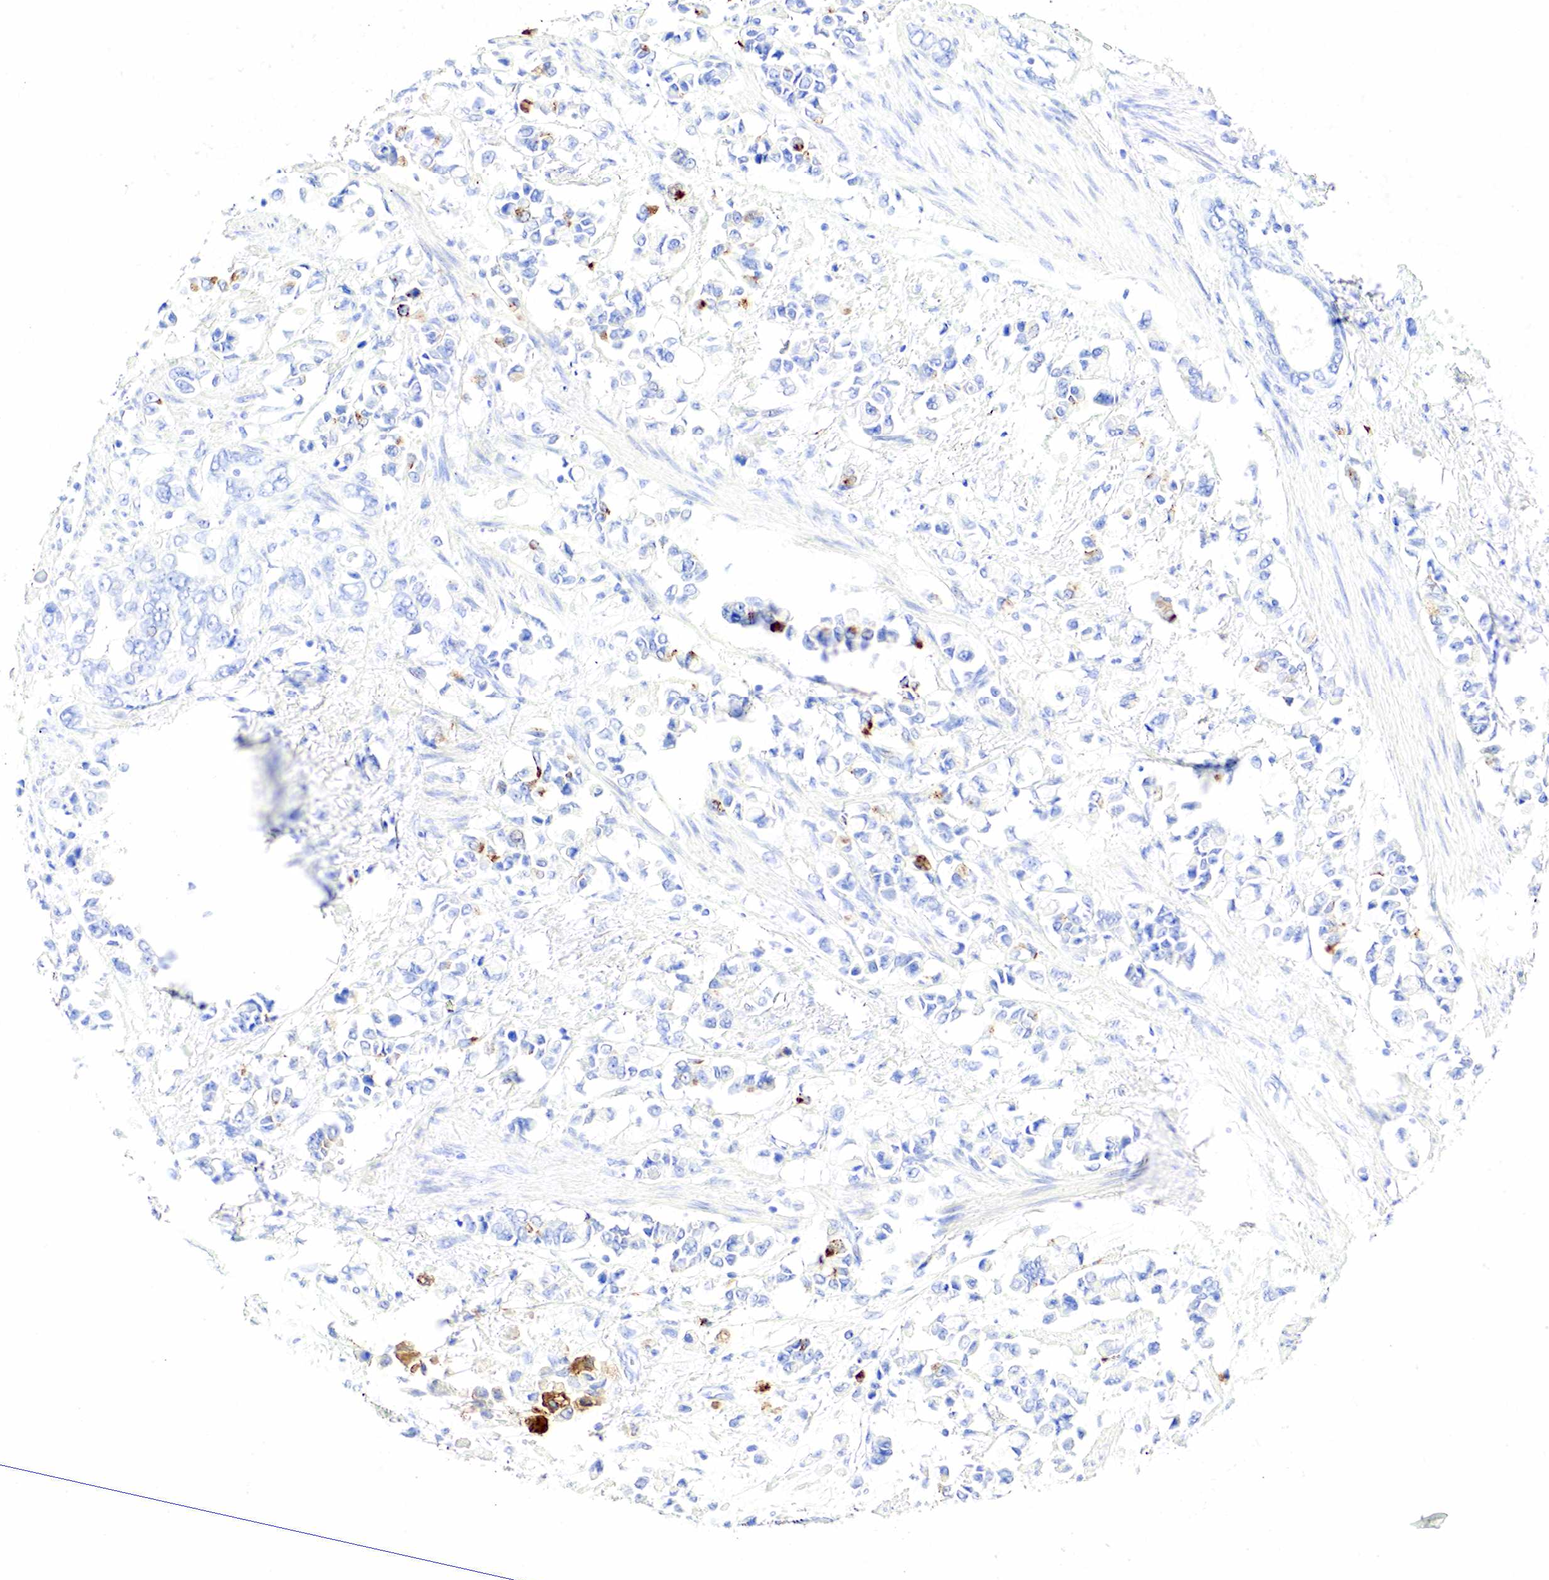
{"staining": {"intensity": "negative", "quantity": "none", "location": "none"}, "tissue": "stomach cancer", "cell_type": "Tumor cells", "image_type": "cancer", "snomed": [{"axis": "morphology", "description": "Adenocarcinoma, NOS"}, {"axis": "topography", "description": "Stomach"}], "caption": "Human stomach cancer stained for a protein using immunohistochemistry (IHC) displays no staining in tumor cells.", "gene": "FUT4", "patient": {"sex": "male", "age": 78}}